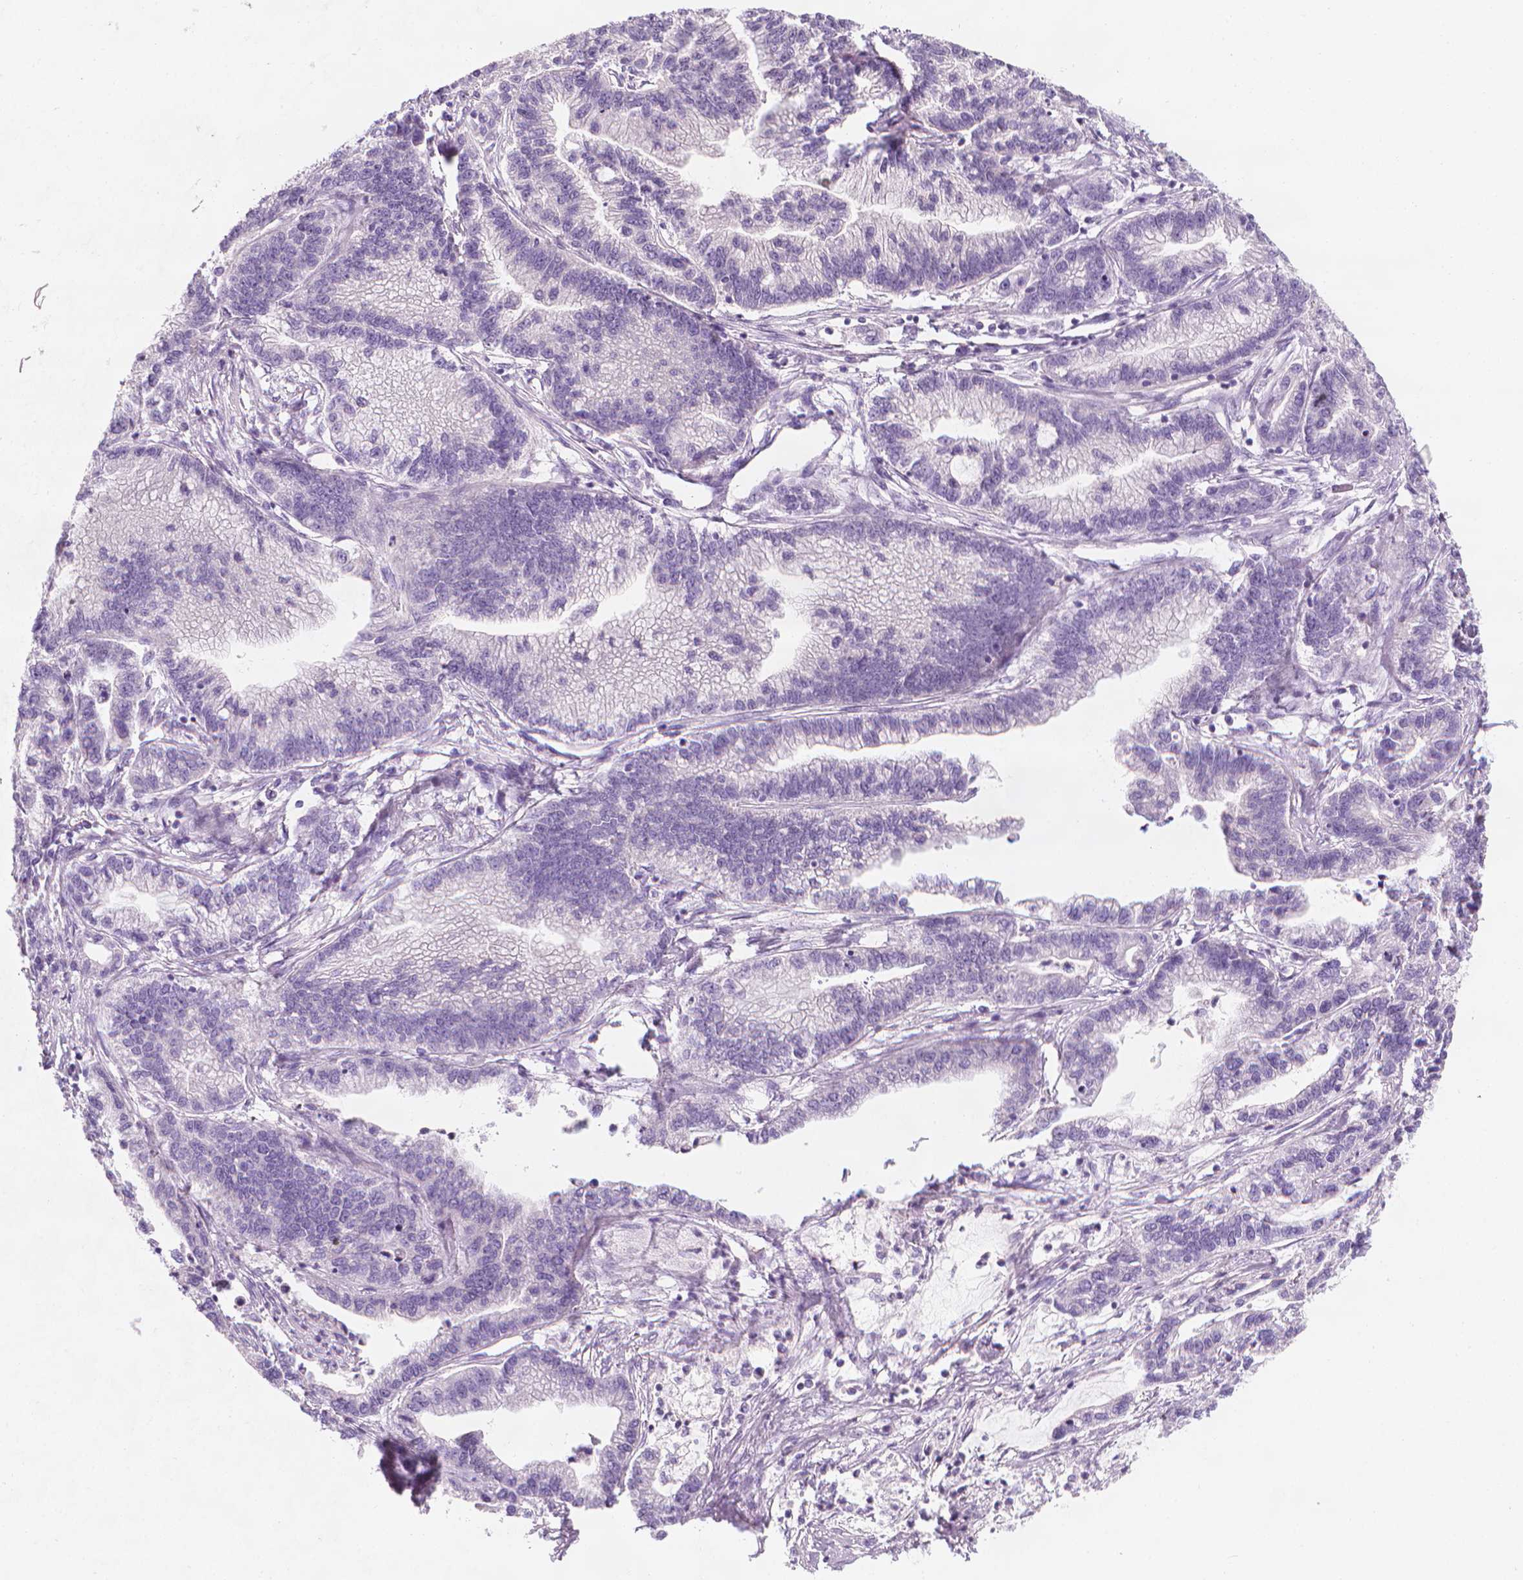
{"staining": {"intensity": "negative", "quantity": "none", "location": "none"}, "tissue": "stomach cancer", "cell_type": "Tumor cells", "image_type": "cancer", "snomed": [{"axis": "morphology", "description": "Adenocarcinoma, NOS"}, {"axis": "topography", "description": "Stomach"}], "caption": "Photomicrograph shows no protein expression in tumor cells of adenocarcinoma (stomach) tissue. The staining was performed using DAB (3,3'-diaminobenzidine) to visualize the protein expression in brown, while the nuclei were stained in blue with hematoxylin (Magnification: 20x).", "gene": "DCAF8L1", "patient": {"sex": "male", "age": 83}}